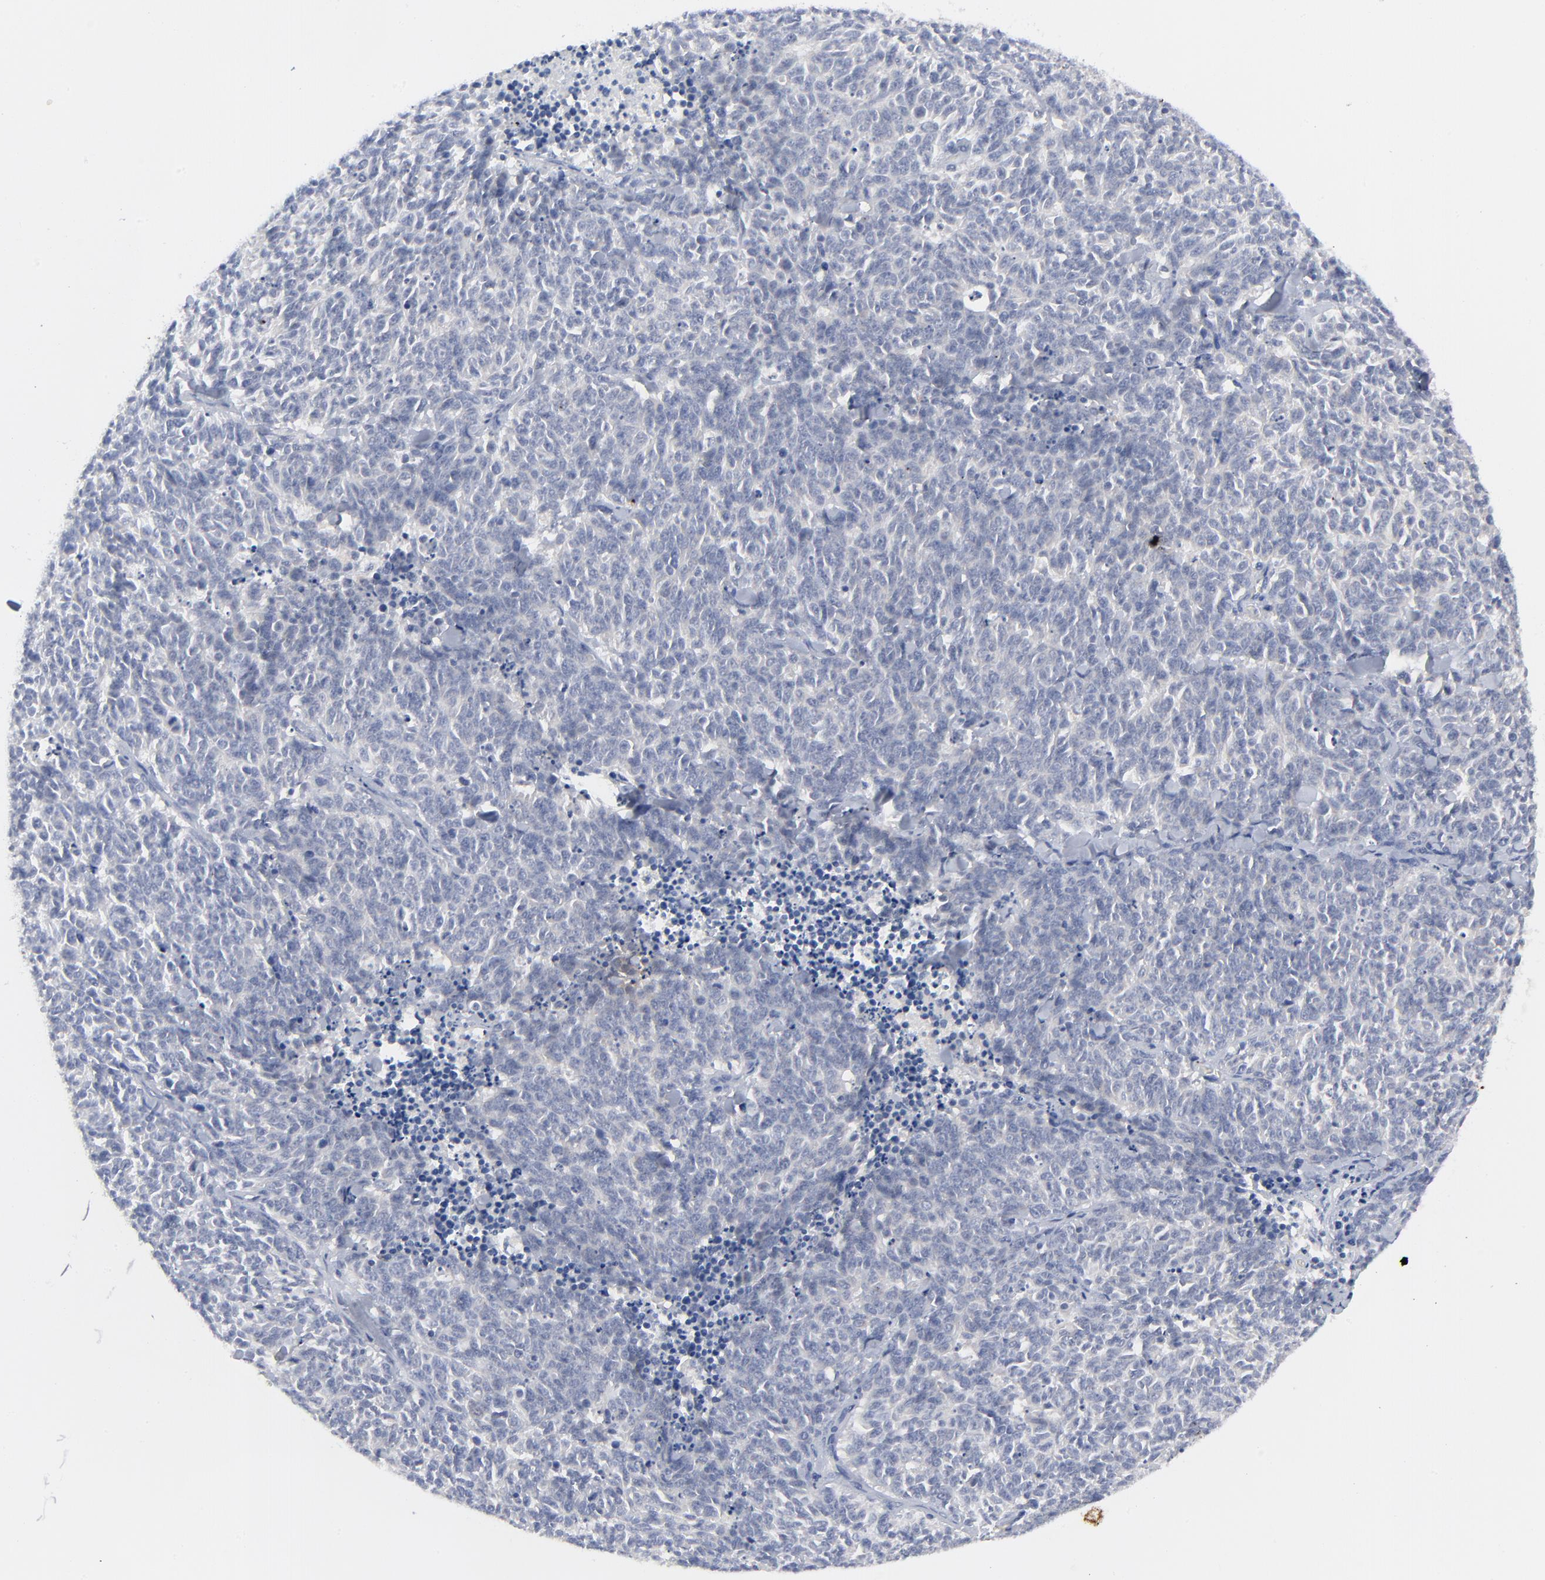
{"staining": {"intensity": "negative", "quantity": "none", "location": "none"}, "tissue": "lung cancer", "cell_type": "Tumor cells", "image_type": "cancer", "snomed": [{"axis": "morphology", "description": "Neoplasm, malignant, NOS"}, {"axis": "topography", "description": "Lung"}], "caption": "High power microscopy histopathology image of an IHC histopathology image of lung cancer, revealing no significant staining in tumor cells. Nuclei are stained in blue.", "gene": "CLEC4G", "patient": {"sex": "female", "age": 58}}